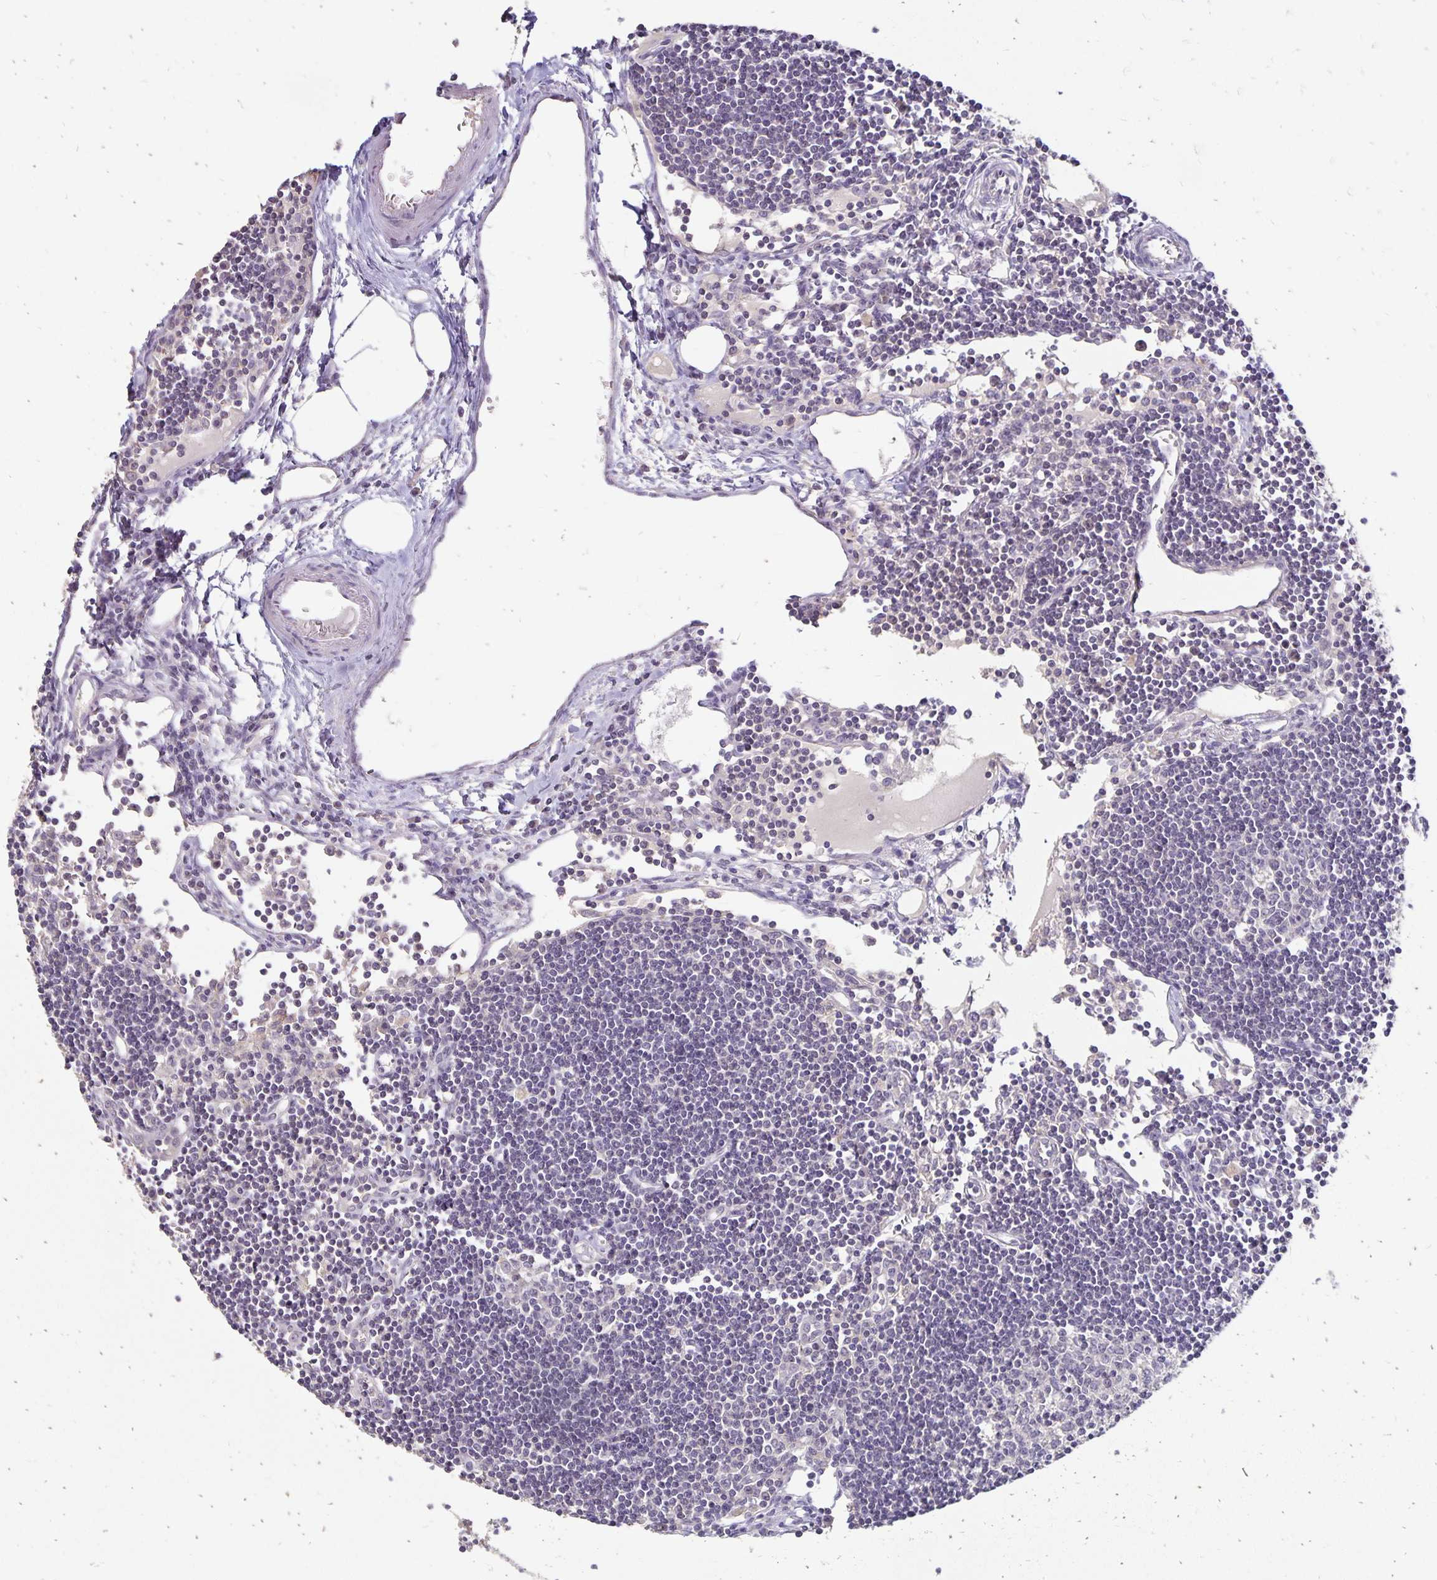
{"staining": {"intensity": "negative", "quantity": "none", "location": "none"}, "tissue": "lymph node", "cell_type": "Germinal center cells", "image_type": "normal", "snomed": [{"axis": "morphology", "description": "Normal tissue, NOS"}, {"axis": "topography", "description": "Lymph node"}], "caption": "DAB immunohistochemical staining of benign lymph node shows no significant positivity in germinal center cells. (DAB (3,3'-diaminobenzidine) immunohistochemistry (IHC) visualized using brightfield microscopy, high magnification).", "gene": "CST6", "patient": {"sex": "female", "age": 65}}